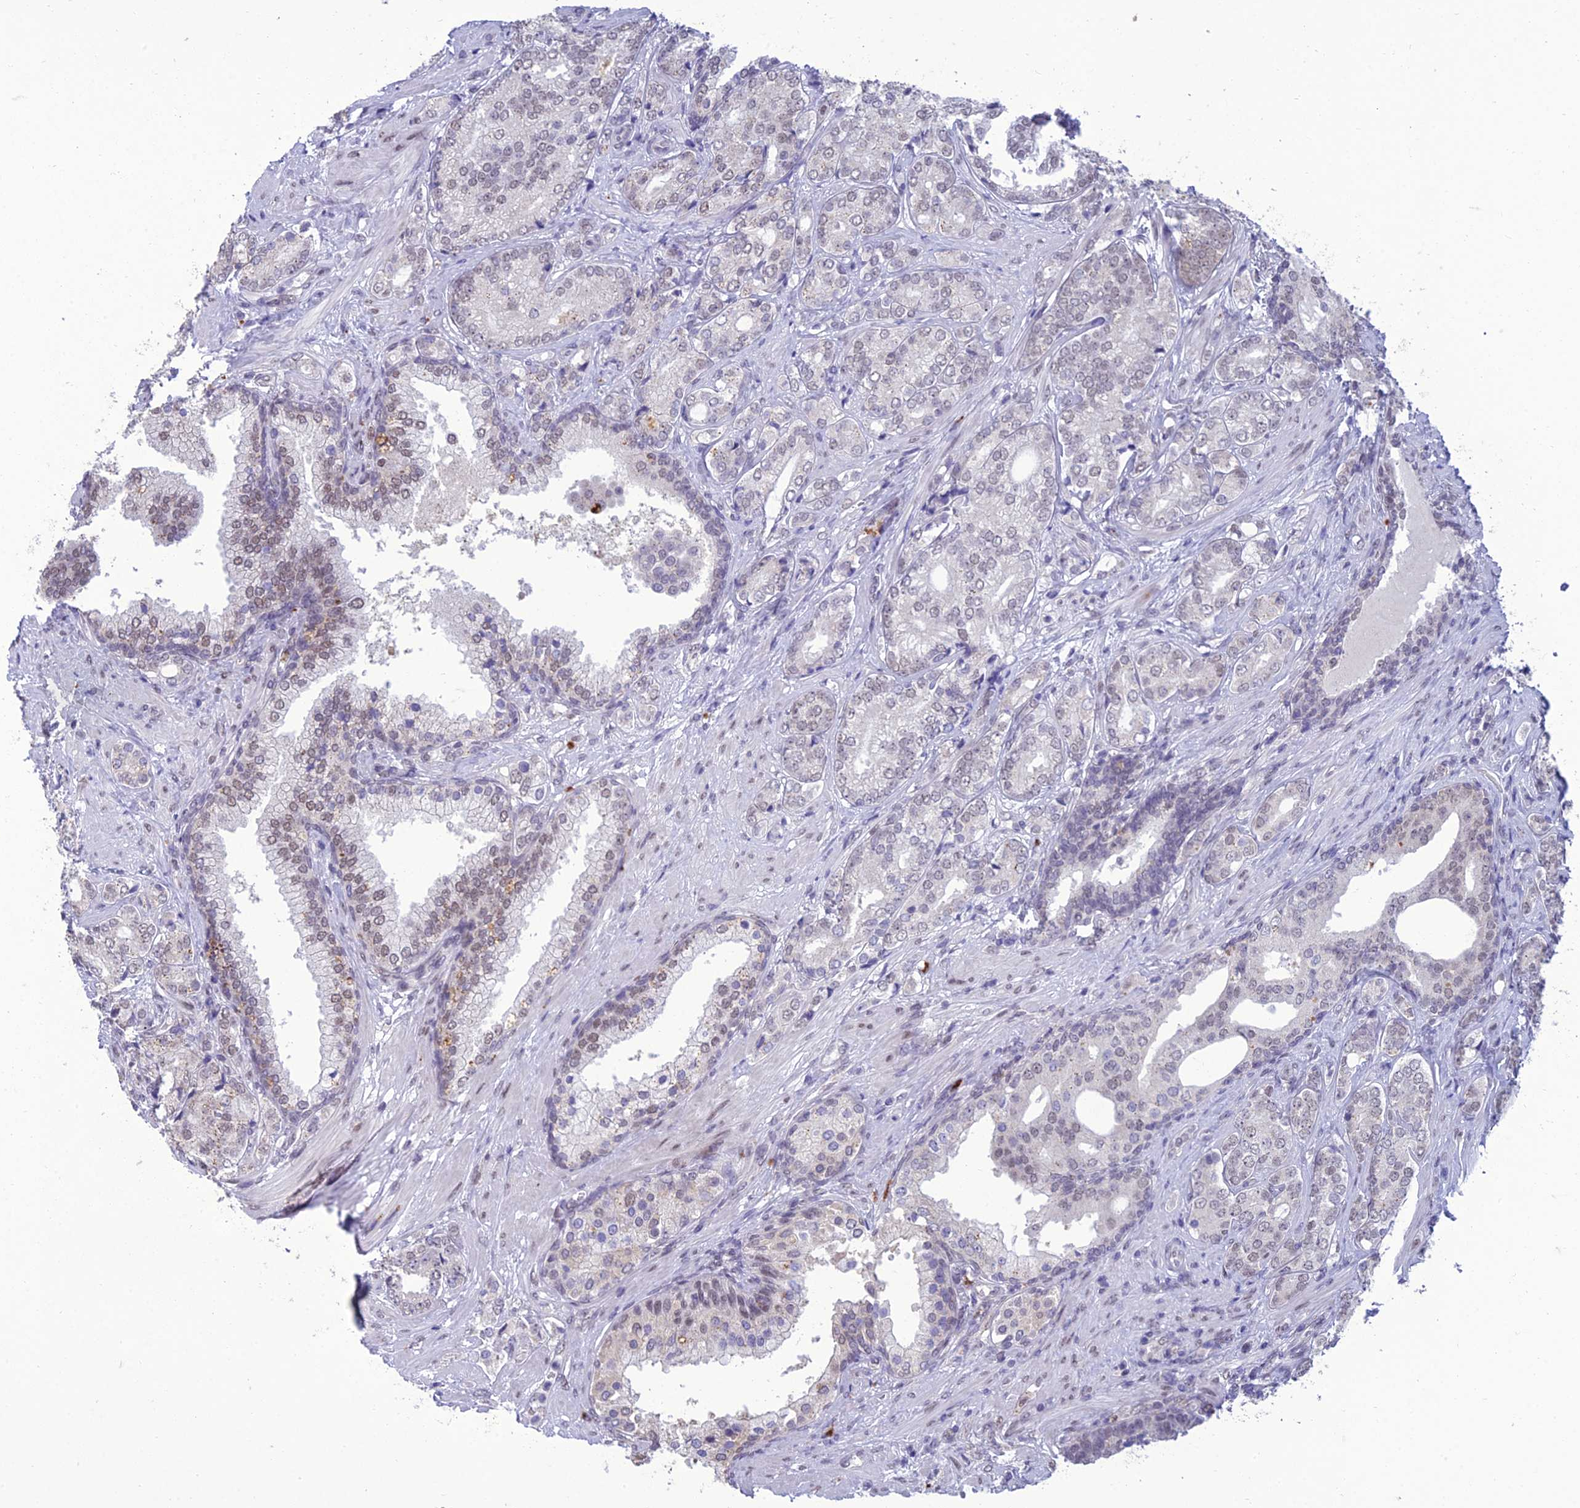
{"staining": {"intensity": "weak", "quantity": "<25%", "location": "nuclear"}, "tissue": "prostate cancer", "cell_type": "Tumor cells", "image_type": "cancer", "snomed": [{"axis": "morphology", "description": "Adenocarcinoma, High grade"}, {"axis": "topography", "description": "Prostate"}], "caption": "Immunohistochemical staining of prostate cancer (adenocarcinoma (high-grade)) shows no significant staining in tumor cells. Brightfield microscopy of IHC stained with DAB (3,3'-diaminobenzidine) (brown) and hematoxylin (blue), captured at high magnification.", "gene": "RANBP3", "patient": {"sex": "male", "age": 60}}